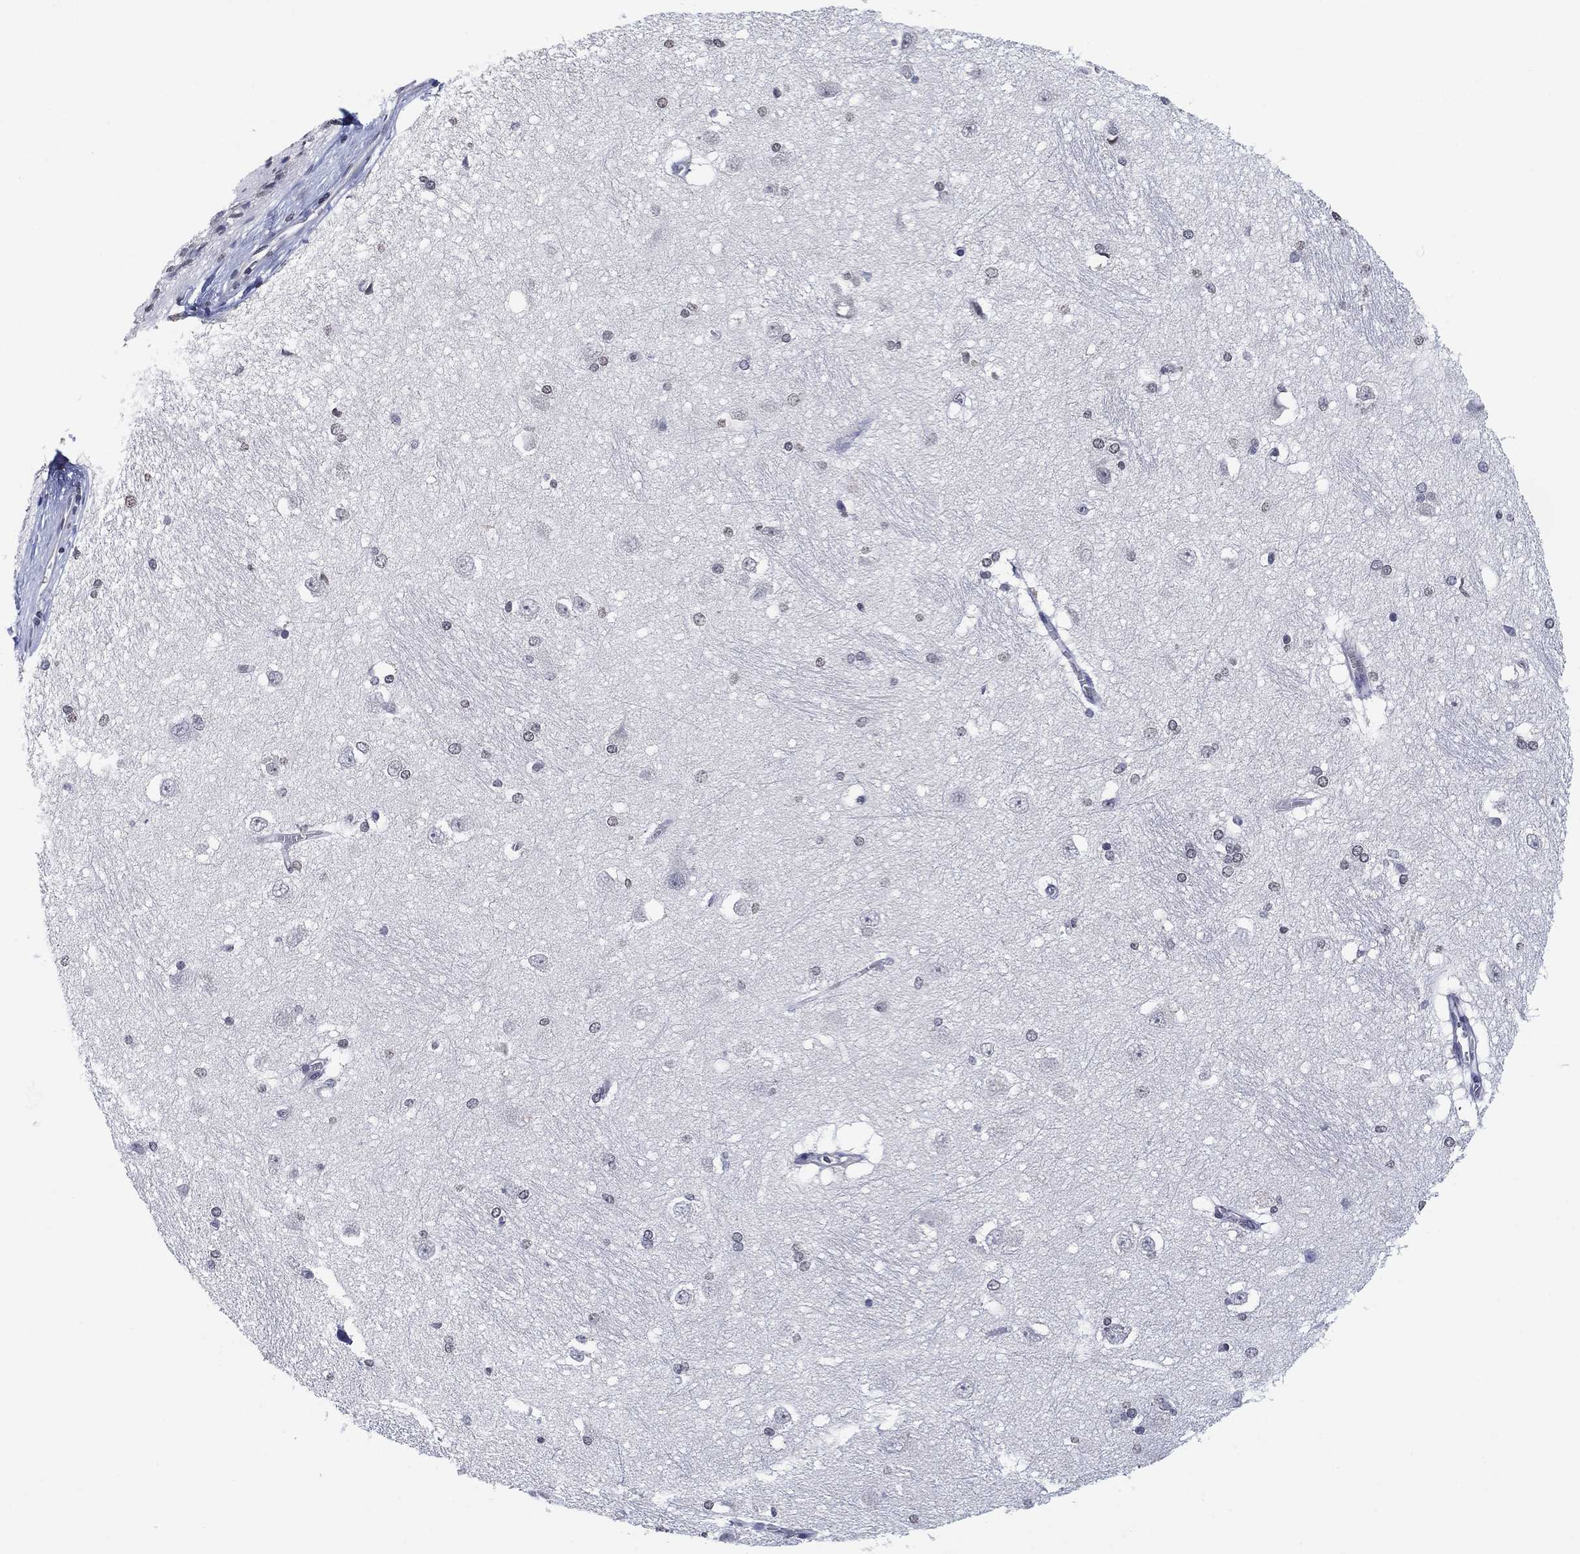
{"staining": {"intensity": "negative", "quantity": "none", "location": "none"}, "tissue": "hippocampus", "cell_type": "Glial cells", "image_type": "normal", "snomed": [{"axis": "morphology", "description": "Normal tissue, NOS"}, {"axis": "topography", "description": "Cerebral cortex"}, {"axis": "topography", "description": "Hippocampus"}], "caption": "IHC micrograph of unremarkable hippocampus: hippocampus stained with DAB exhibits no significant protein positivity in glial cells. Nuclei are stained in blue.", "gene": "OTUB2", "patient": {"sex": "female", "age": 19}}